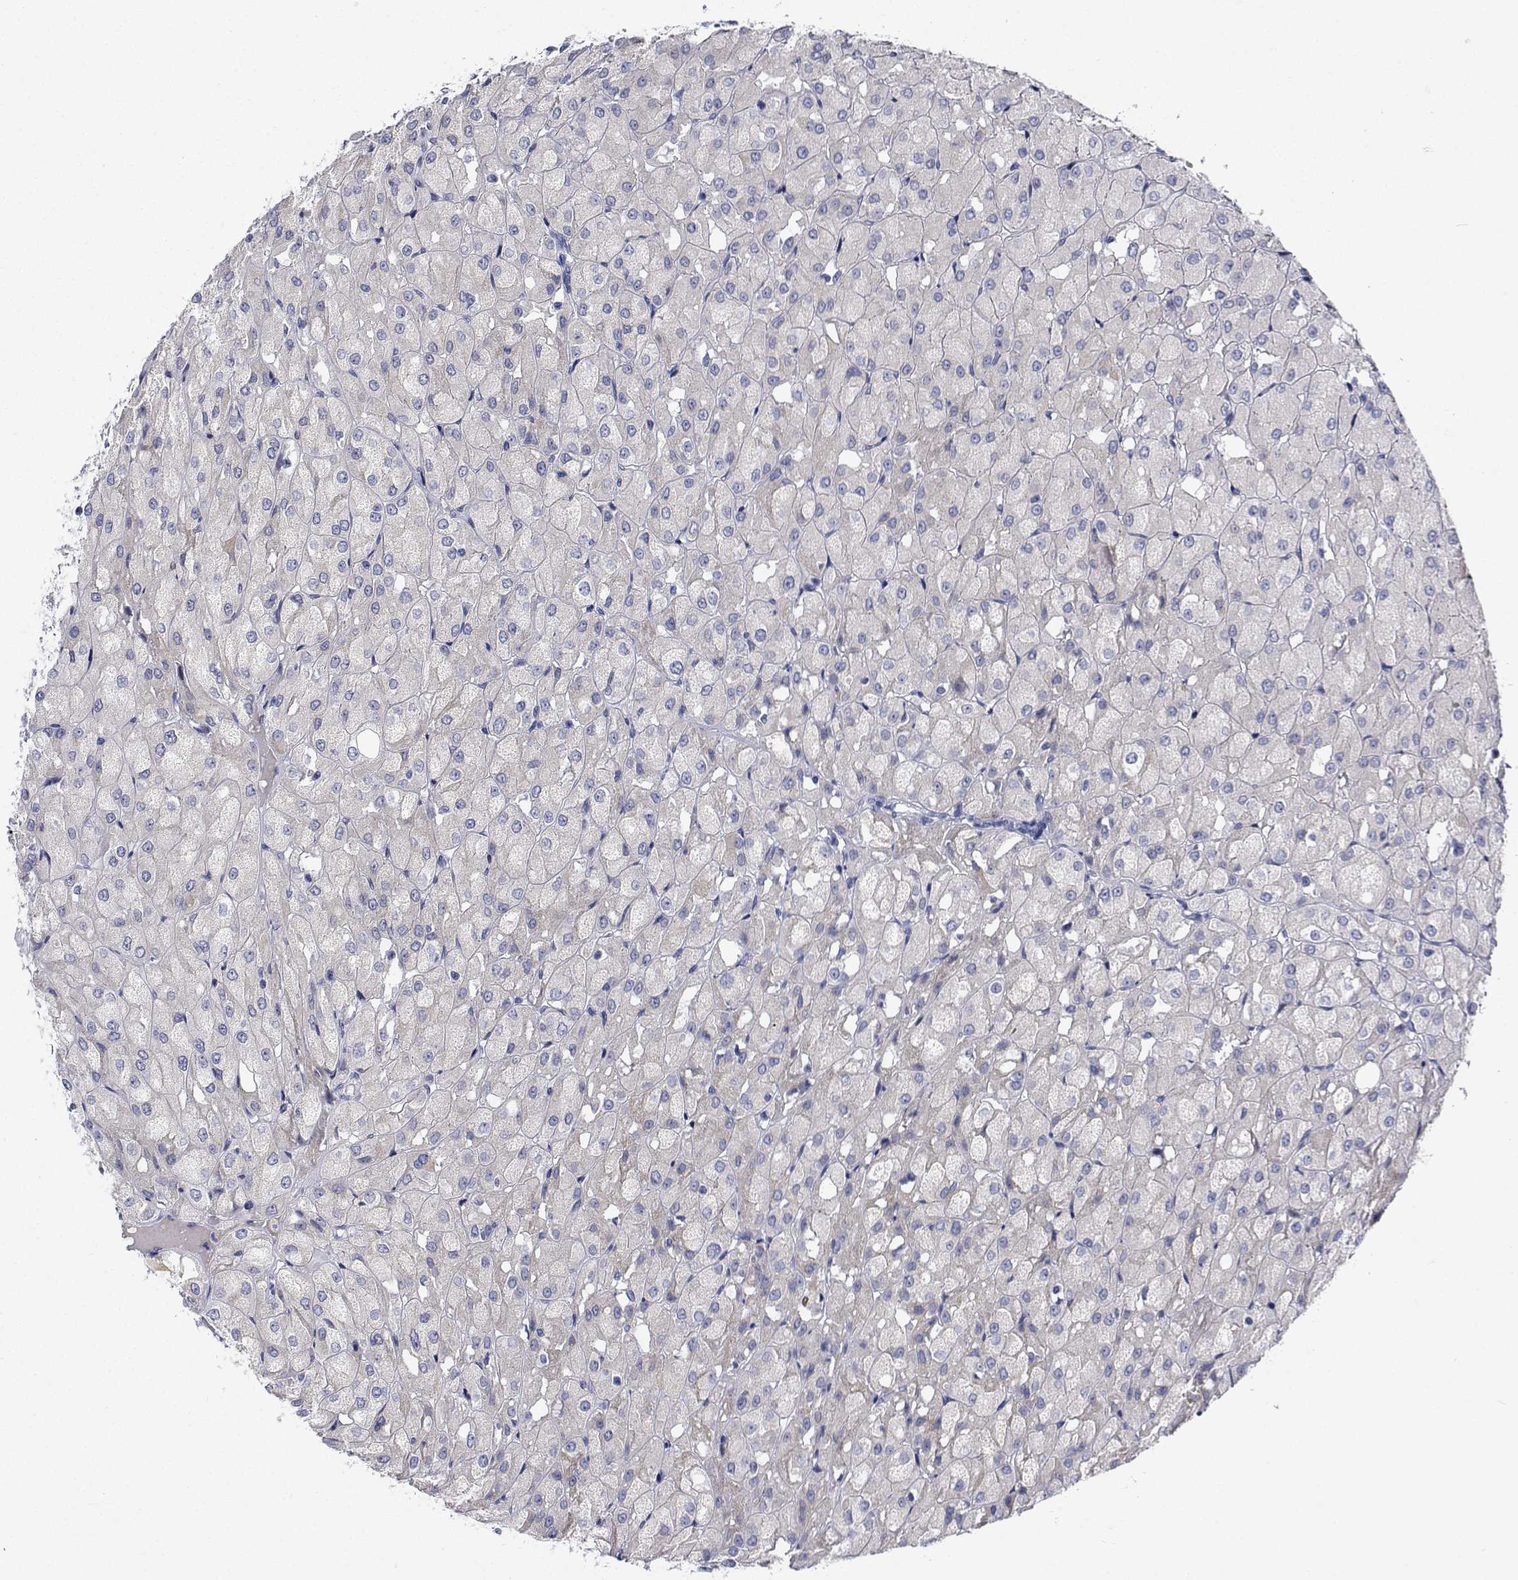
{"staining": {"intensity": "negative", "quantity": "none", "location": "none"}, "tissue": "renal cancer", "cell_type": "Tumor cells", "image_type": "cancer", "snomed": [{"axis": "morphology", "description": "Adenocarcinoma, NOS"}, {"axis": "topography", "description": "Kidney"}], "caption": "Human renal adenocarcinoma stained for a protein using immunohistochemistry (IHC) shows no staining in tumor cells.", "gene": "PLXNA4", "patient": {"sex": "male", "age": 72}}